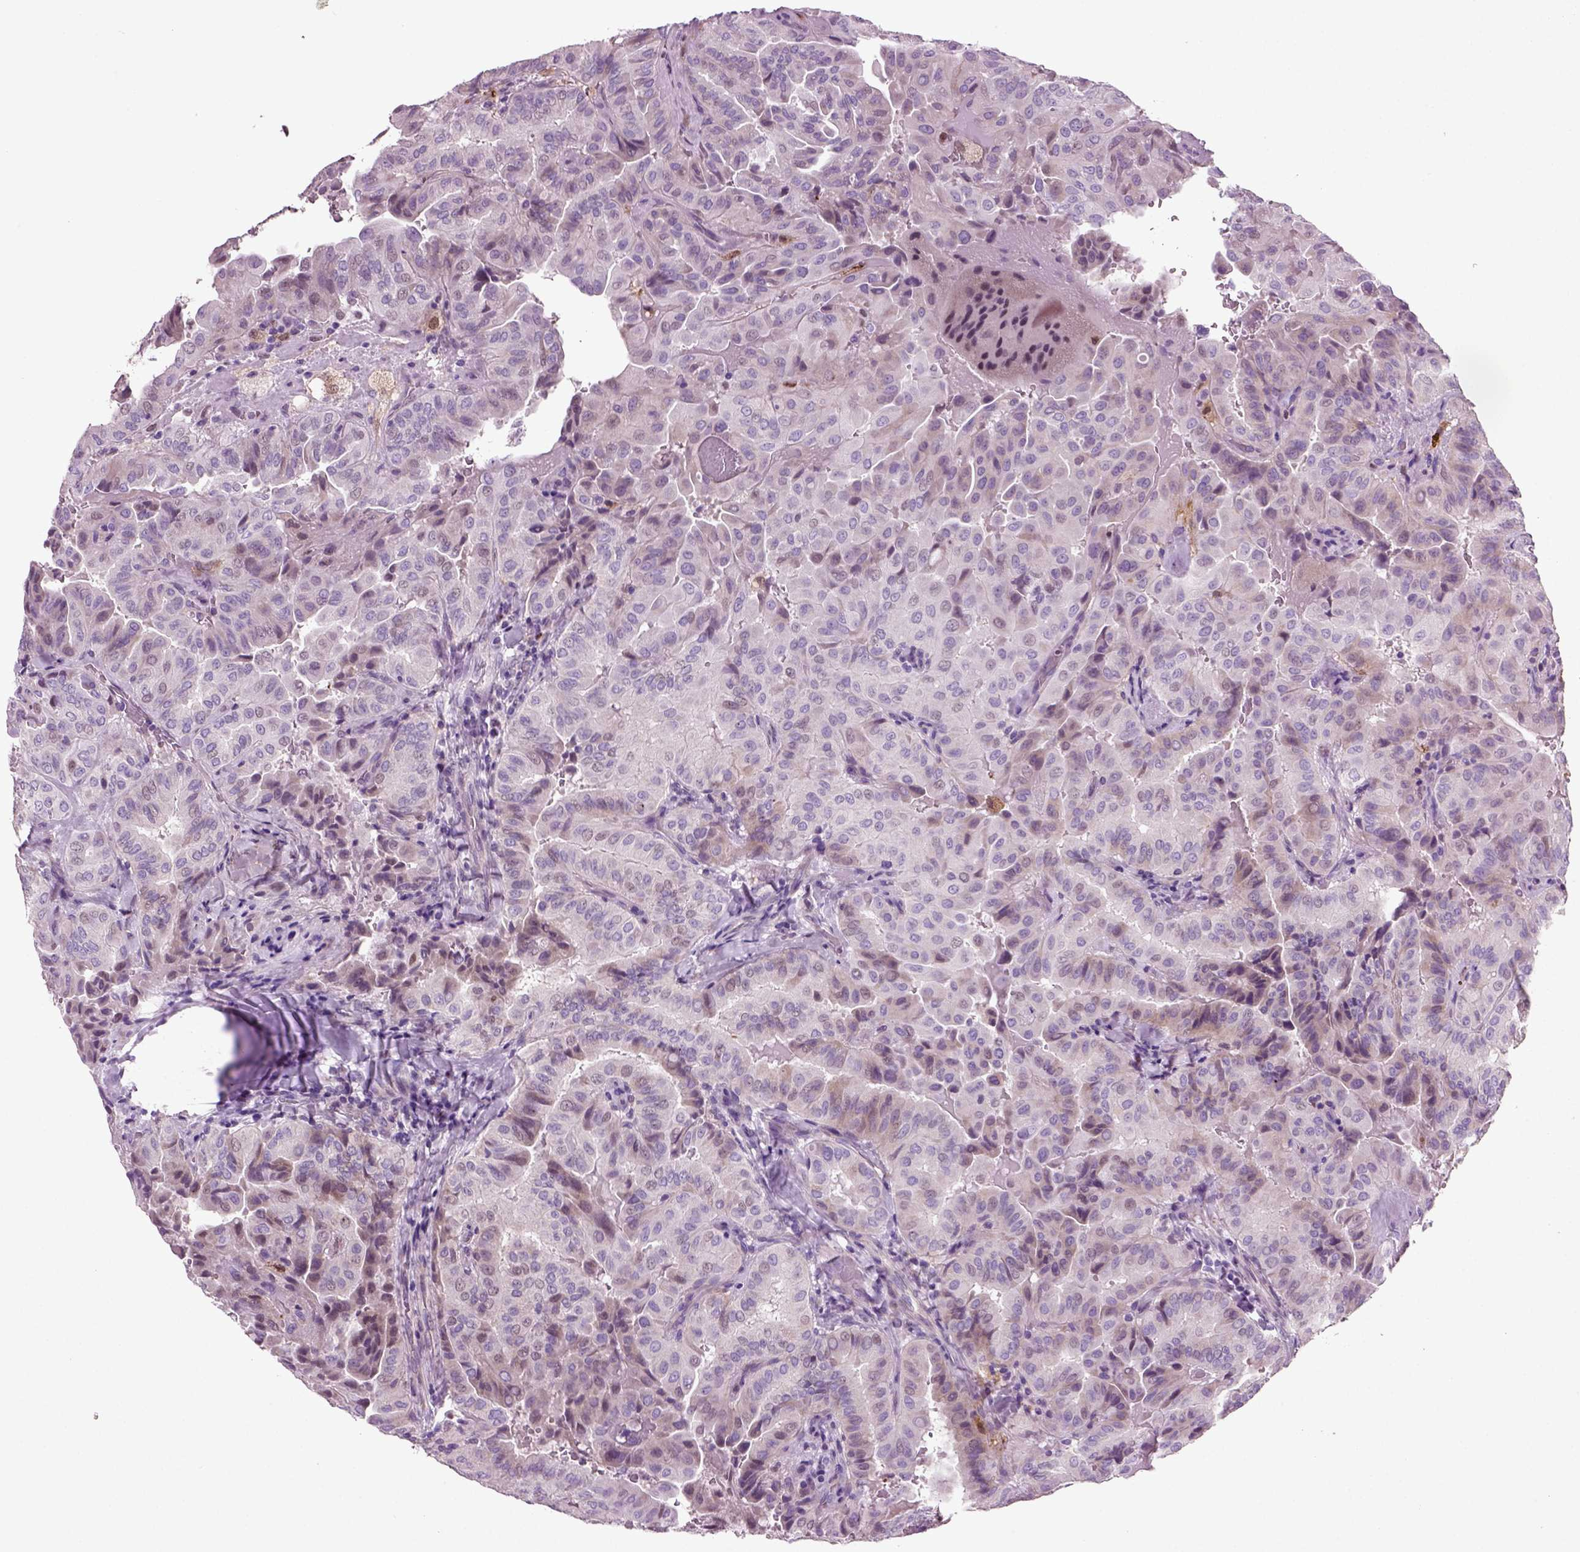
{"staining": {"intensity": "weak", "quantity": "<25%", "location": "cytoplasmic/membranous"}, "tissue": "thyroid cancer", "cell_type": "Tumor cells", "image_type": "cancer", "snomed": [{"axis": "morphology", "description": "Papillary adenocarcinoma, NOS"}, {"axis": "topography", "description": "Thyroid gland"}], "caption": "Tumor cells are negative for brown protein staining in thyroid cancer. (DAB (3,3'-diaminobenzidine) immunohistochemistry (IHC), high magnification).", "gene": "ARID3A", "patient": {"sex": "female", "age": 68}}